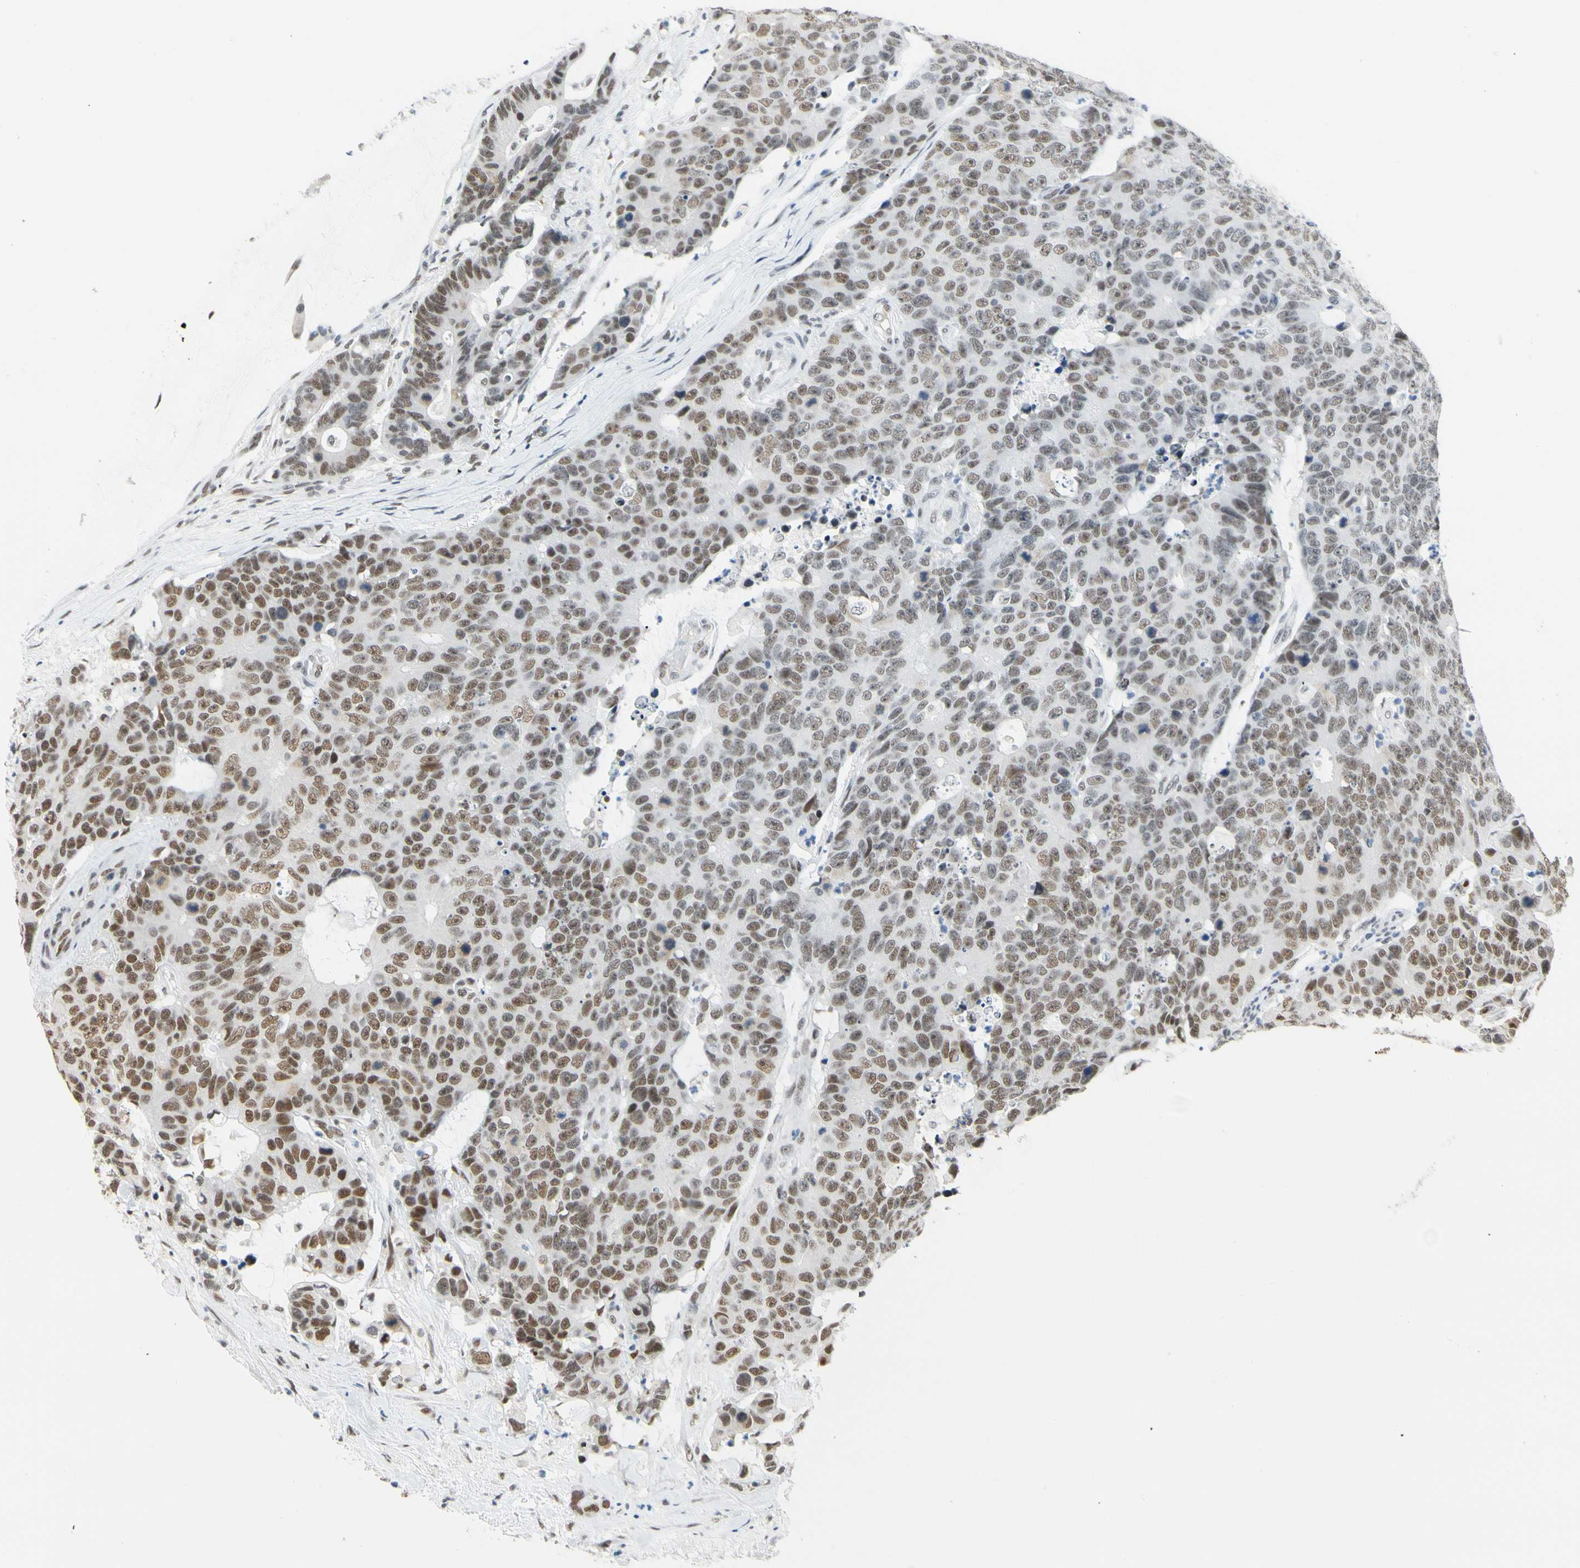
{"staining": {"intensity": "moderate", "quantity": ">75%", "location": "nuclear"}, "tissue": "colorectal cancer", "cell_type": "Tumor cells", "image_type": "cancer", "snomed": [{"axis": "morphology", "description": "Adenocarcinoma, NOS"}, {"axis": "topography", "description": "Colon"}], "caption": "This image displays immunohistochemistry staining of colorectal cancer (adenocarcinoma), with medium moderate nuclear expression in approximately >75% of tumor cells.", "gene": "ZSCAN16", "patient": {"sex": "female", "age": 86}}